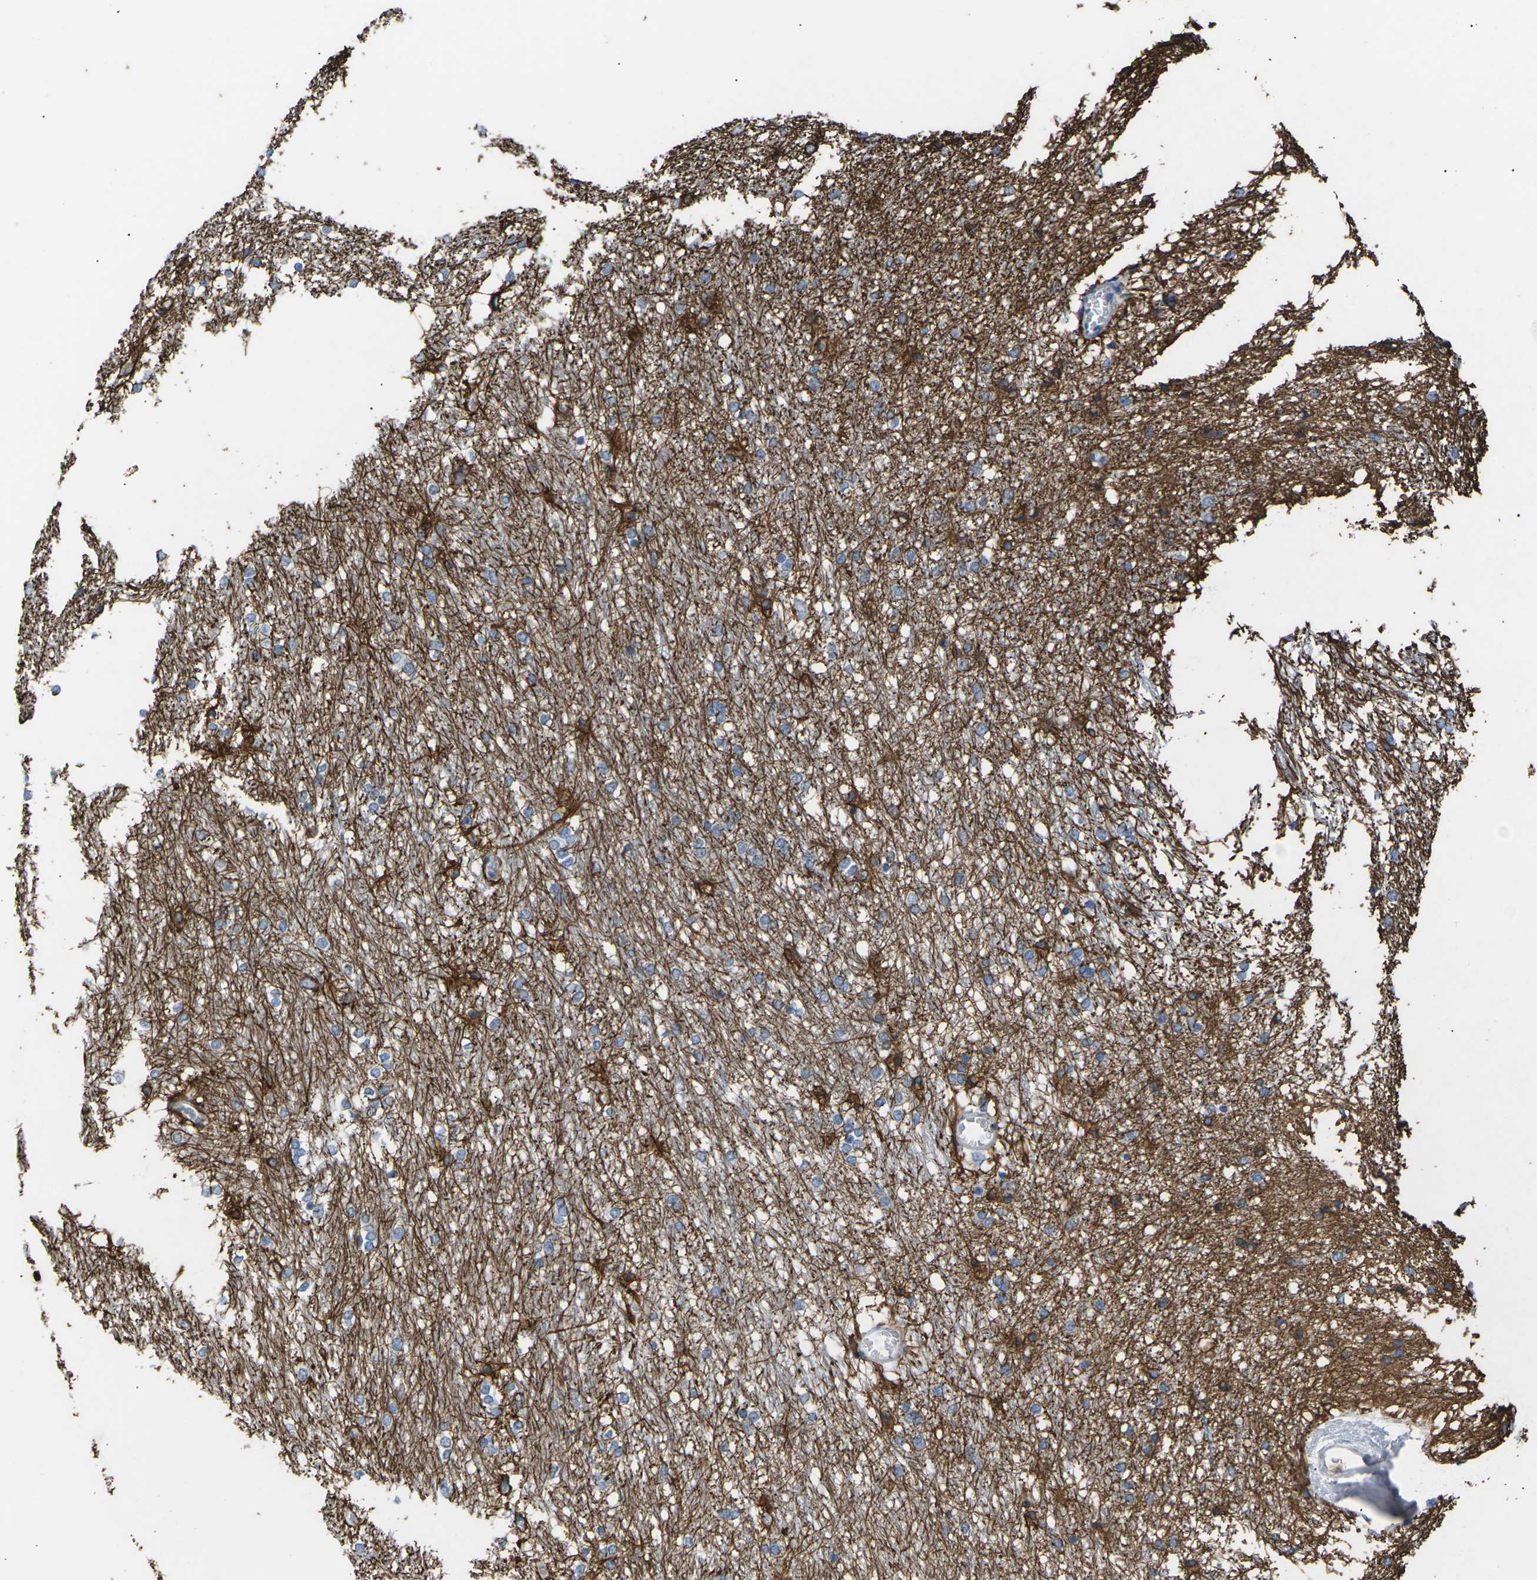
{"staining": {"intensity": "strong", "quantity": "25%-75%", "location": "cytoplasmic/membranous"}, "tissue": "caudate", "cell_type": "Glial cells", "image_type": "normal", "snomed": [{"axis": "morphology", "description": "Normal tissue, NOS"}, {"axis": "topography", "description": "Lateral ventricle wall"}], "caption": "High-magnification brightfield microscopy of normal caudate stained with DAB (3,3'-diaminobenzidine) (brown) and counterstained with hematoxylin (blue). glial cells exhibit strong cytoplasmic/membranous positivity is appreciated in approximately25%-75% of cells. (Brightfield microscopy of DAB IHC at high magnification).", "gene": "KLHDC8B", "patient": {"sex": "female", "age": 19}}